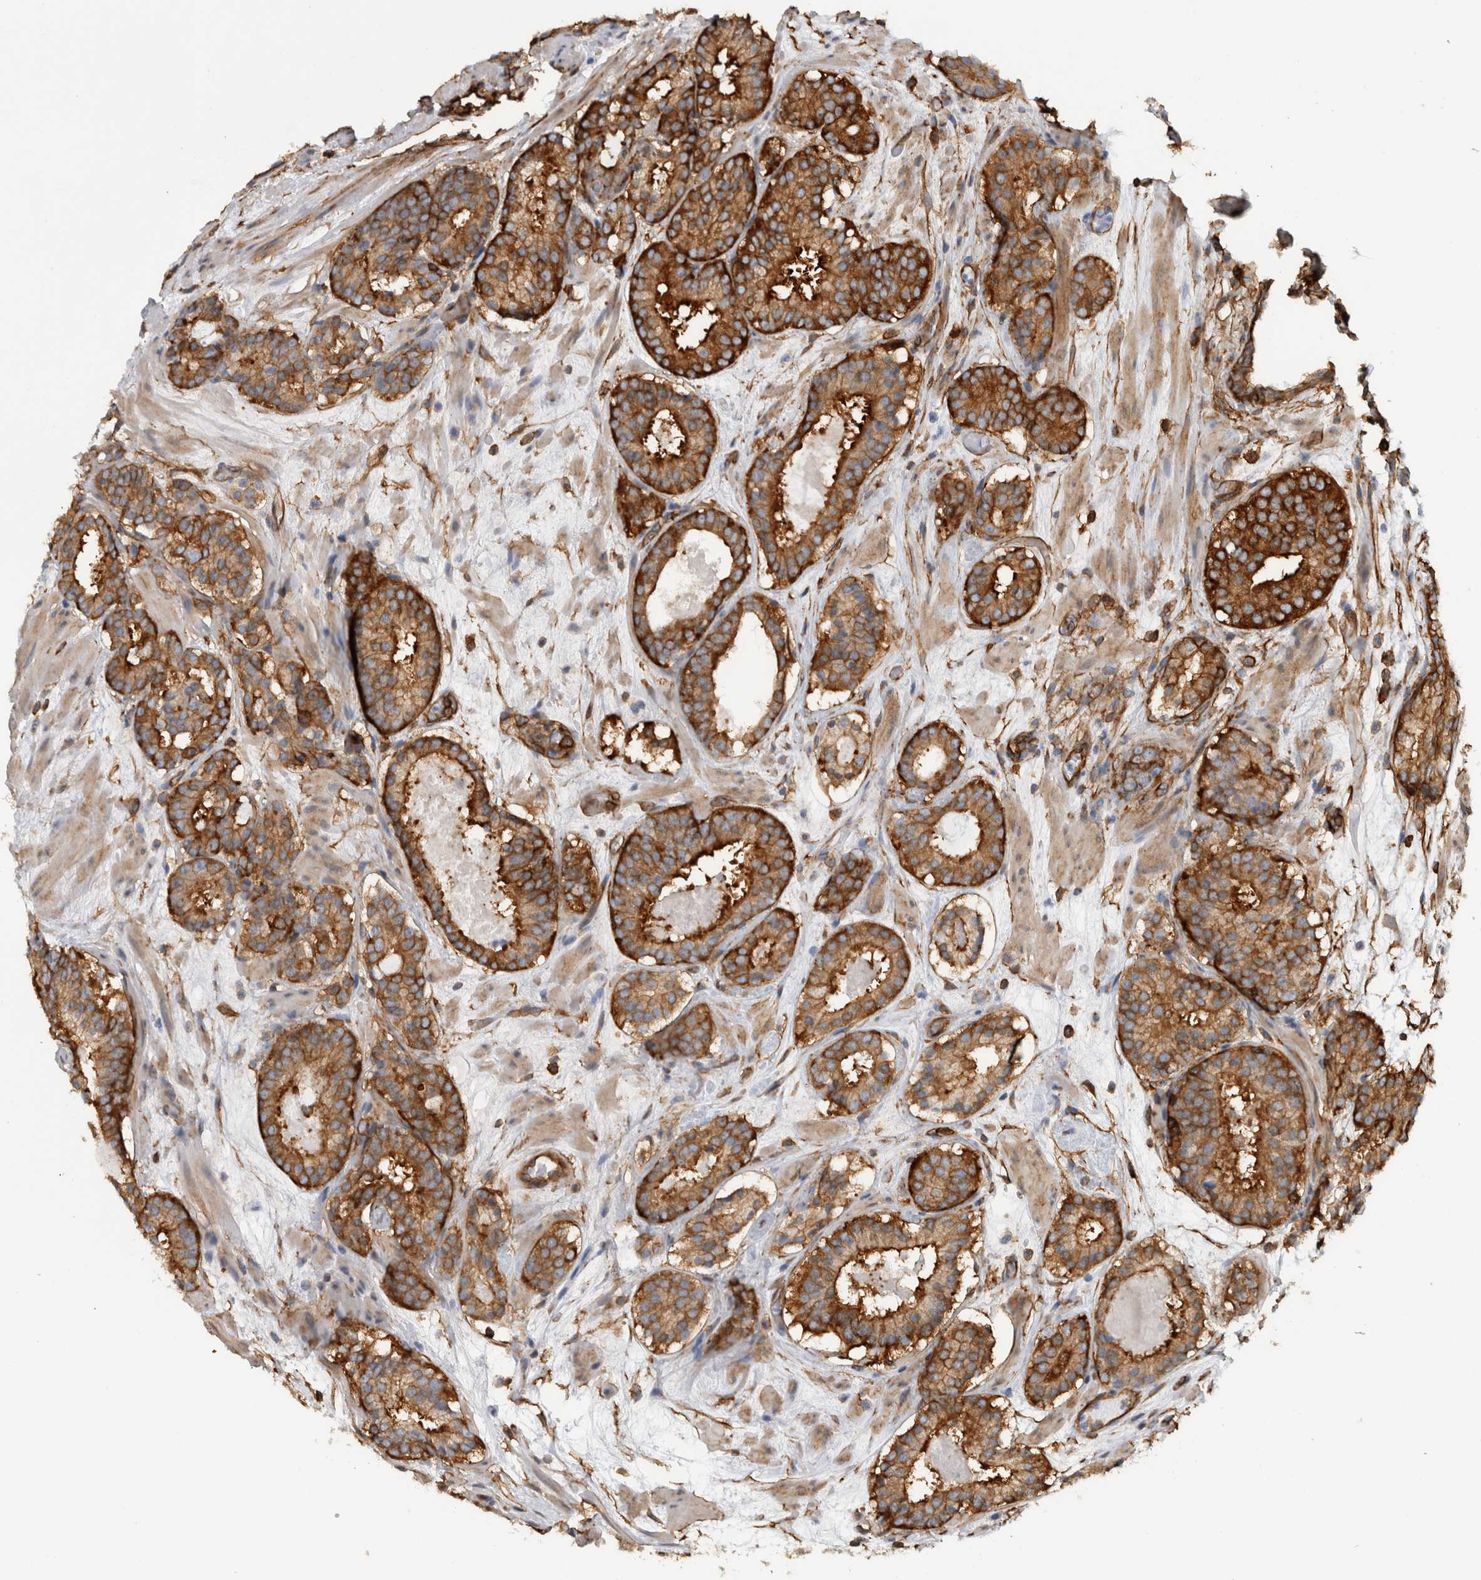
{"staining": {"intensity": "strong", "quantity": ">75%", "location": "cytoplasmic/membranous"}, "tissue": "prostate cancer", "cell_type": "Tumor cells", "image_type": "cancer", "snomed": [{"axis": "morphology", "description": "Adenocarcinoma, Low grade"}, {"axis": "topography", "description": "Prostate"}], "caption": "Prostate cancer stained with immunohistochemistry demonstrates strong cytoplasmic/membranous expression in approximately >75% of tumor cells. (DAB (3,3'-diaminobenzidine) IHC with brightfield microscopy, high magnification).", "gene": "AHNAK", "patient": {"sex": "male", "age": 69}}